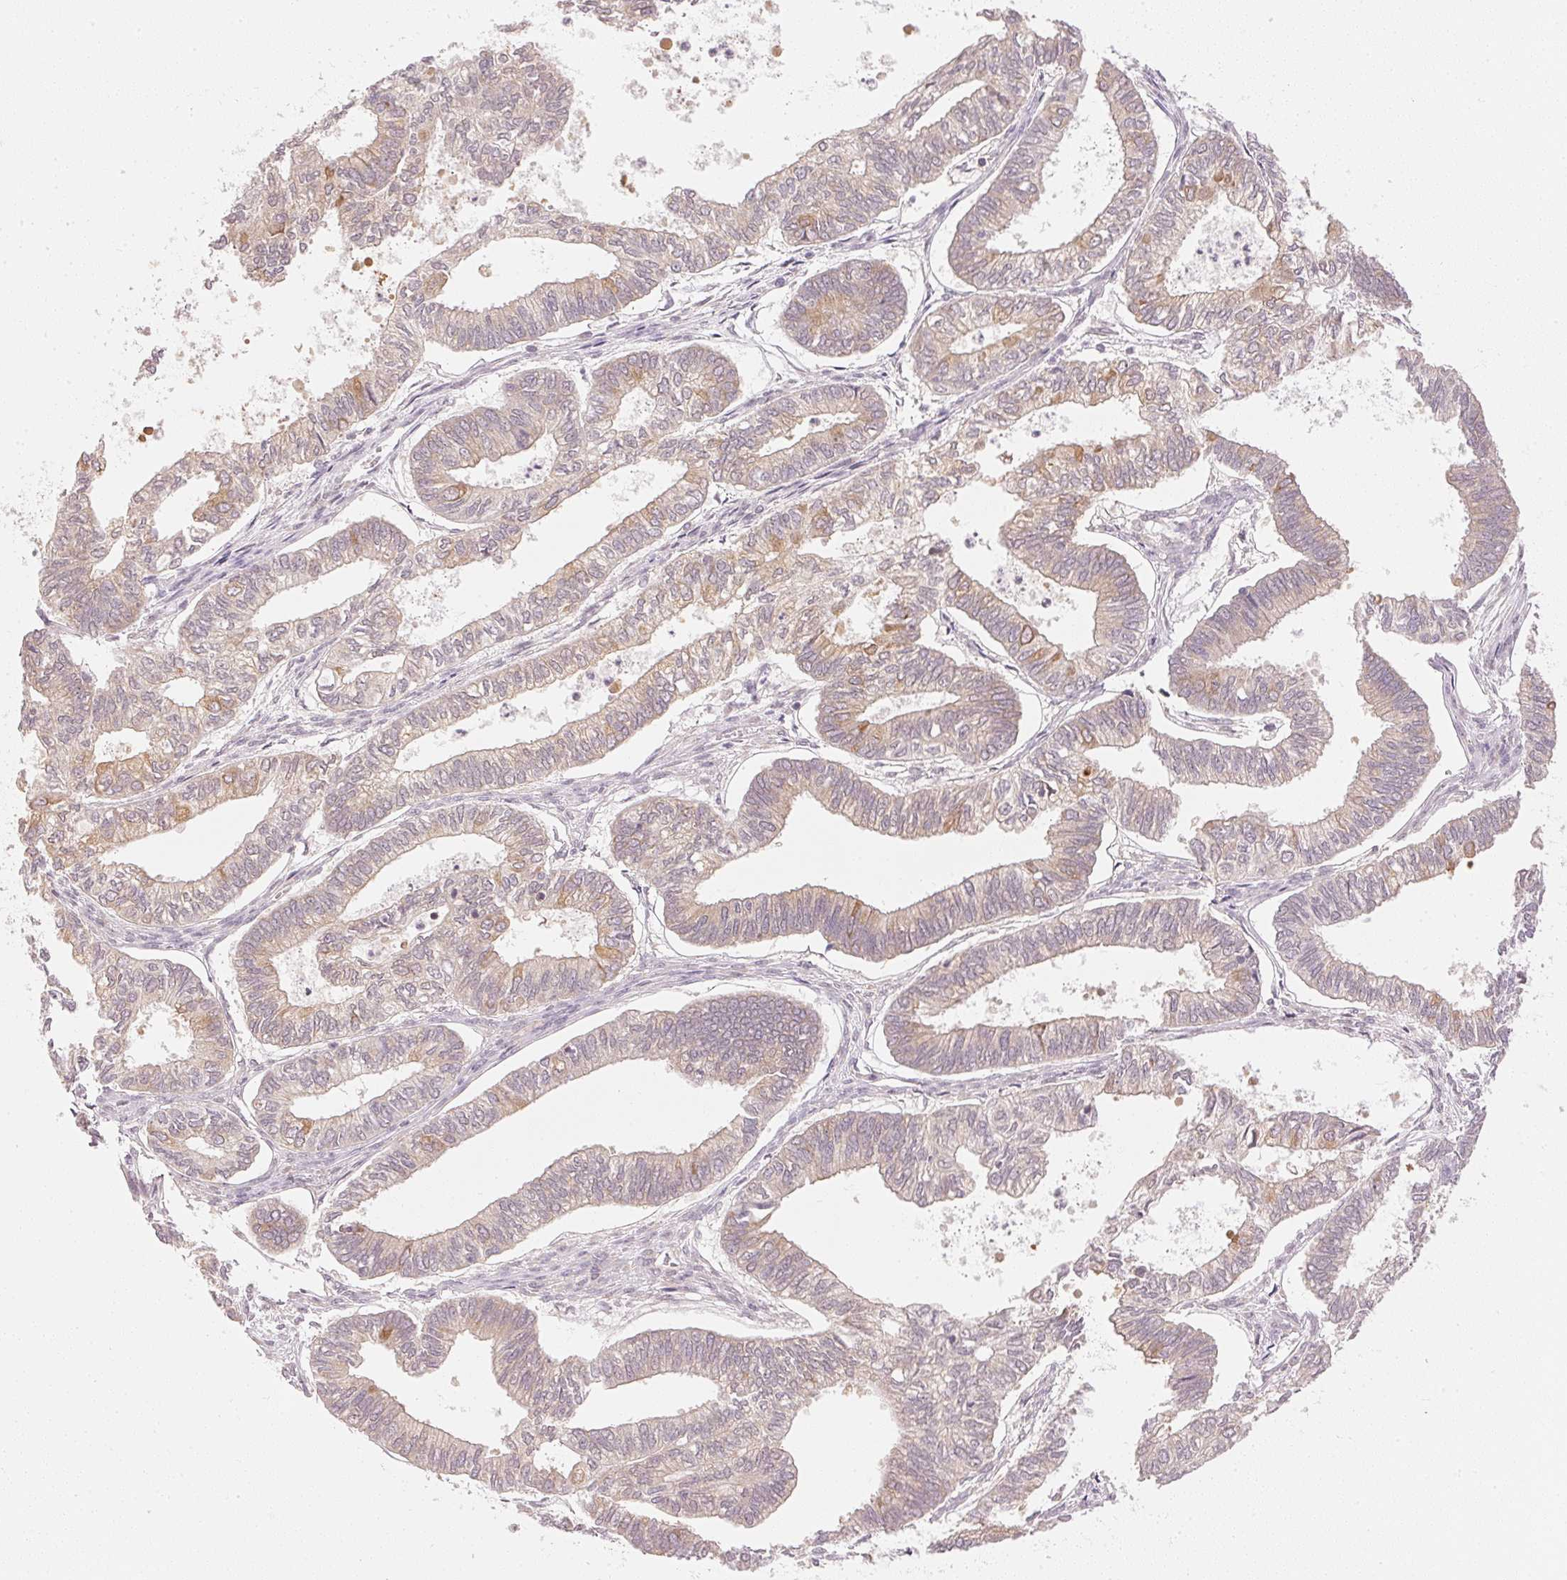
{"staining": {"intensity": "weak", "quantity": "<25%", "location": "cytoplasmic/membranous"}, "tissue": "ovarian cancer", "cell_type": "Tumor cells", "image_type": "cancer", "snomed": [{"axis": "morphology", "description": "Carcinoma, endometroid"}, {"axis": "topography", "description": "Ovary"}], "caption": "This is an immunohistochemistry (IHC) micrograph of ovarian cancer (endometroid carcinoma). There is no positivity in tumor cells.", "gene": "KPRP", "patient": {"sex": "female", "age": 64}}